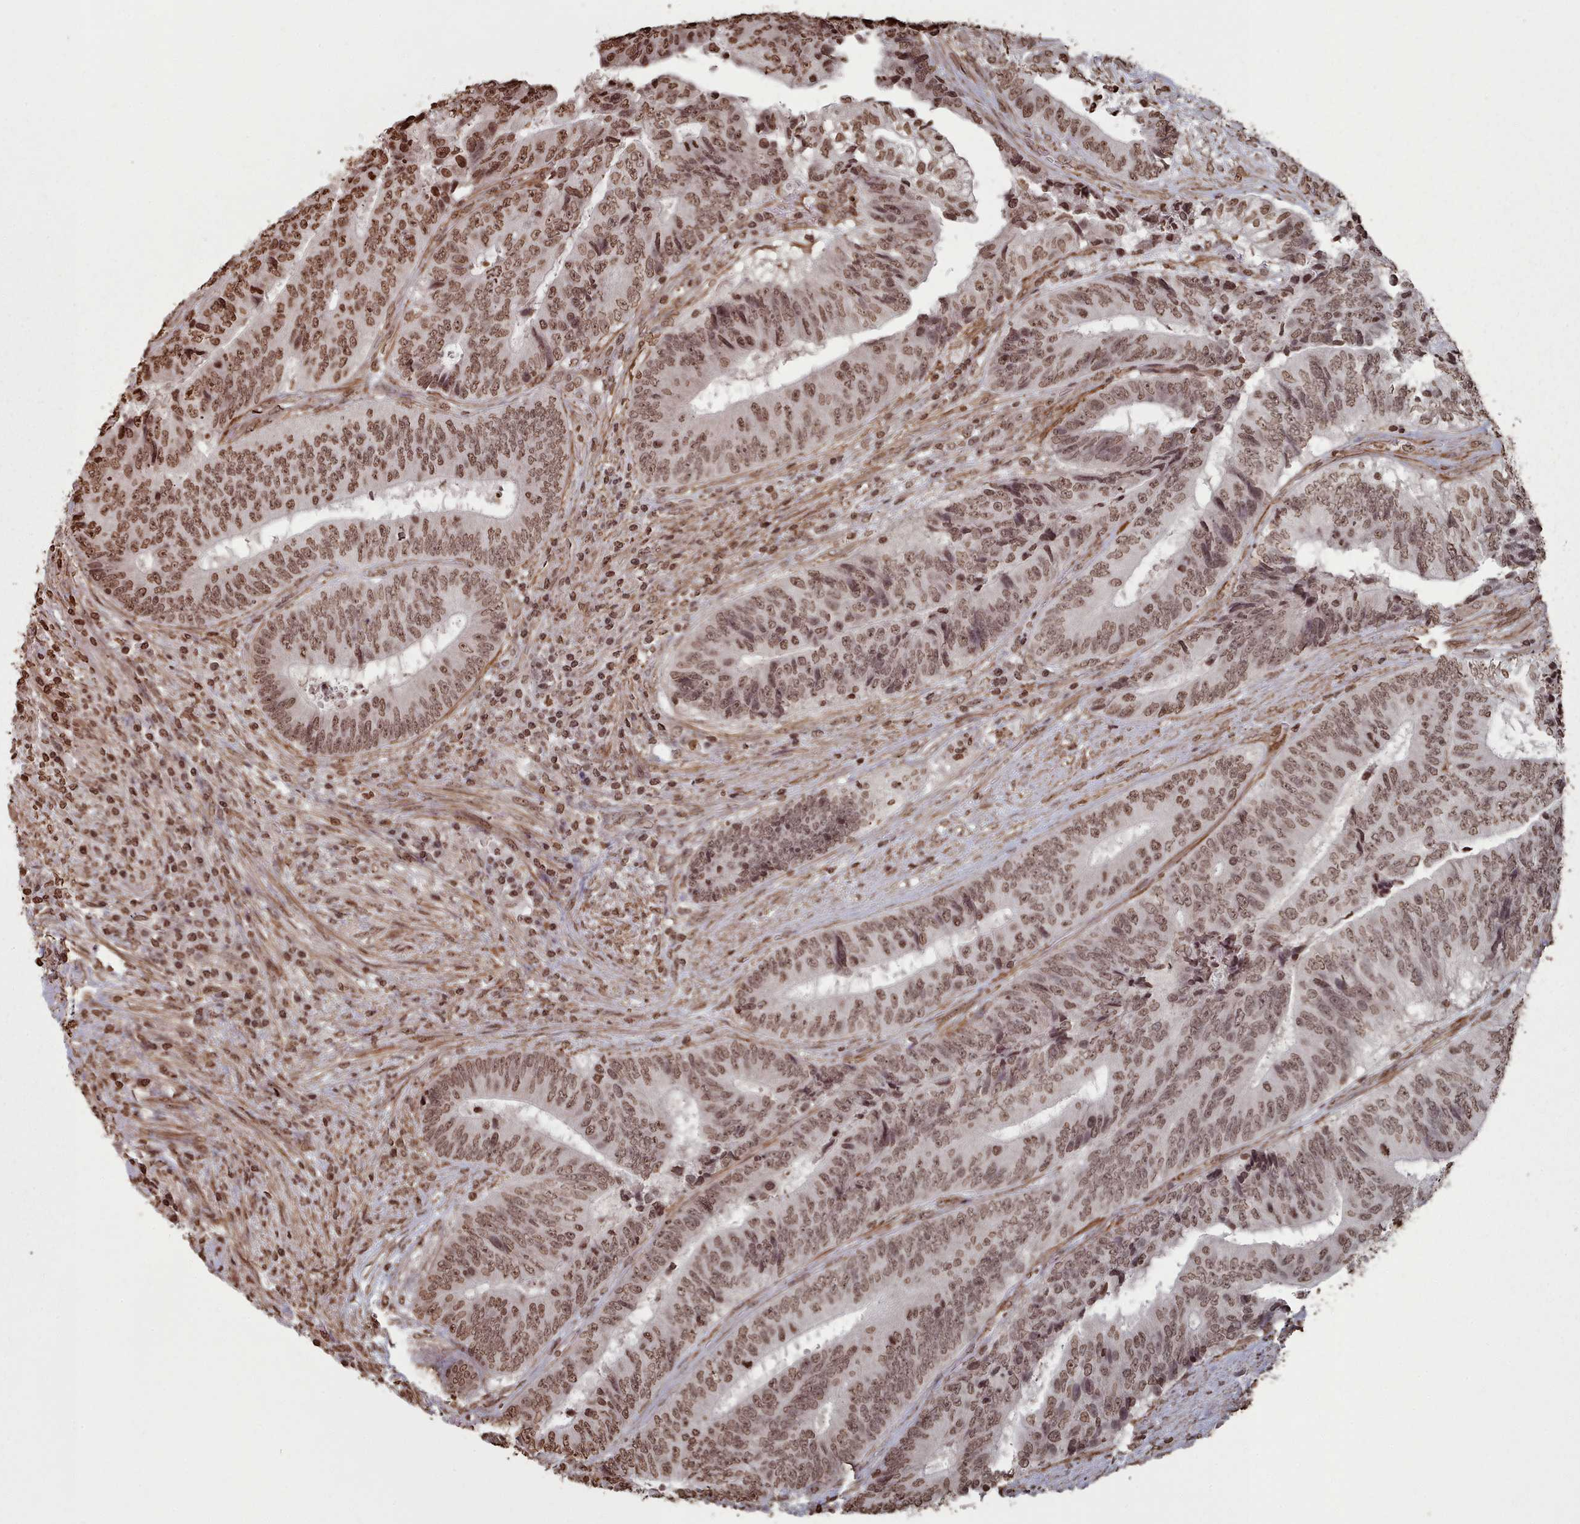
{"staining": {"intensity": "moderate", "quantity": ">75%", "location": "nuclear"}, "tissue": "colorectal cancer", "cell_type": "Tumor cells", "image_type": "cancer", "snomed": [{"axis": "morphology", "description": "Adenocarcinoma, NOS"}, {"axis": "topography", "description": "Rectum"}], "caption": "Moderate nuclear protein expression is present in about >75% of tumor cells in colorectal adenocarcinoma. (DAB (3,3'-diaminobenzidine) IHC, brown staining for protein, blue staining for nuclei).", "gene": "PLEKHG5", "patient": {"sex": "male", "age": 72}}